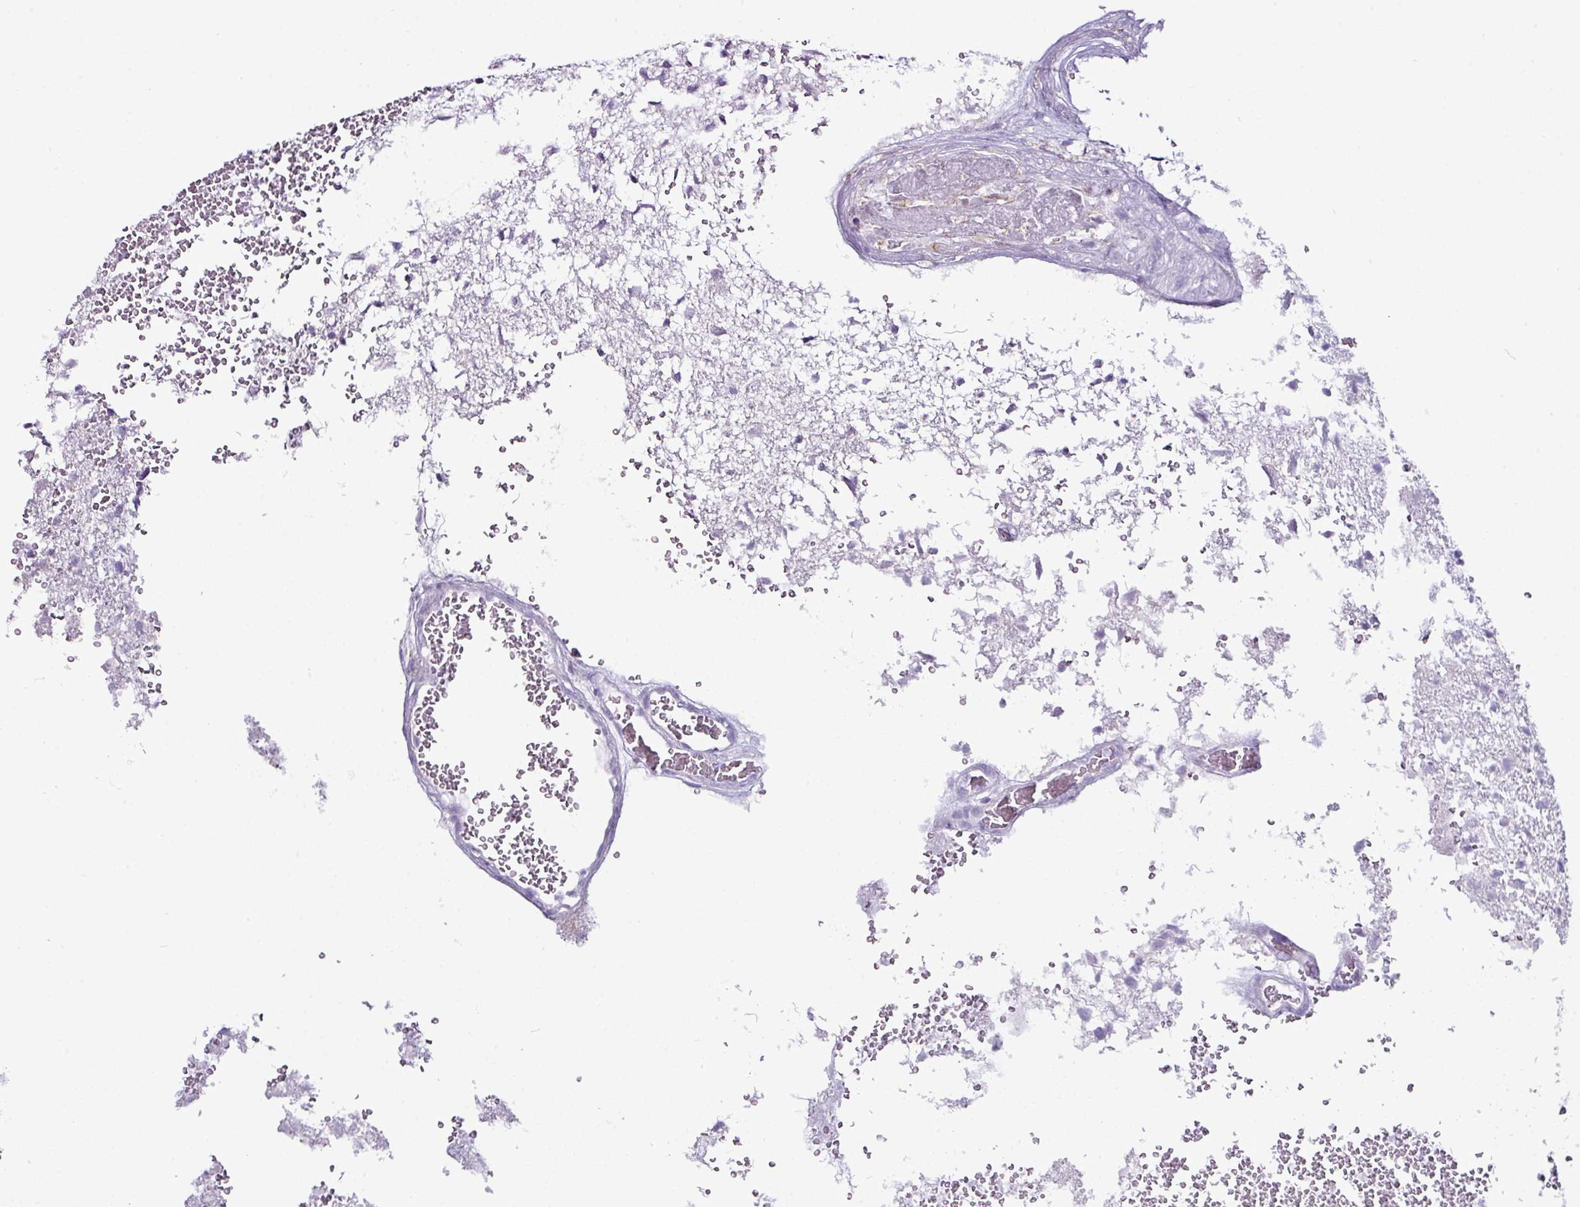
{"staining": {"intensity": "negative", "quantity": "none", "location": "none"}, "tissue": "glioma", "cell_type": "Tumor cells", "image_type": "cancer", "snomed": [{"axis": "morphology", "description": "Glioma, malignant, High grade"}, {"axis": "topography", "description": "Brain"}], "caption": "Immunohistochemistry (IHC) photomicrograph of neoplastic tissue: human high-grade glioma (malignant) stained with DAB (3,3'-diaminobenzidine) exhibits no significant protein expression in tumor cells. Brightfield microscopy of immunohistochemistry stained with DAB (brown) and hematoxylin (blue), captured at high magnification.", "gene": "RGS21", "patient": {"sex": "female", "age": 74}}